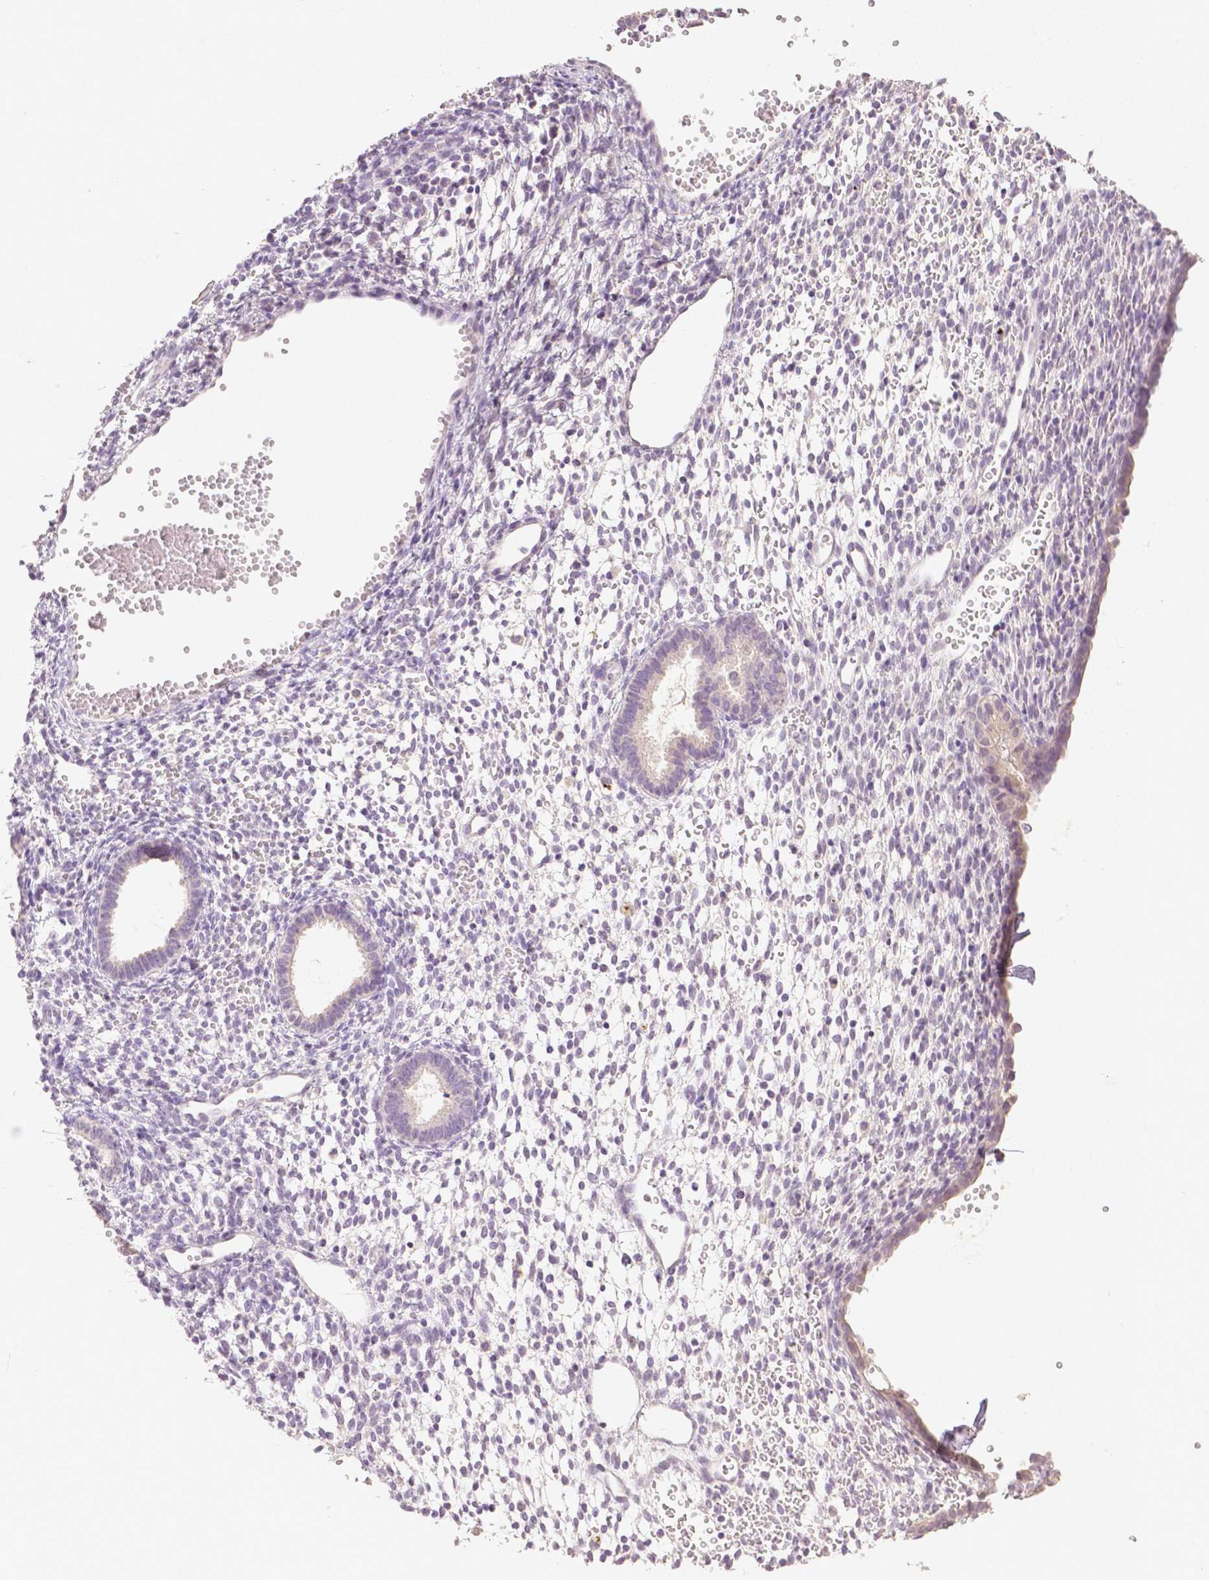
{"staining": {"intensity": "negative", "quantity": "none", "location": "none"}, "tissue": "endometrium", "cell_type": "Cells in endometrial stroma", "image_type": "normal", "snomed": [{"axis": "morphology", "description": "Normal tissue, NOS"}, {"axis": "topography", "description": "Endometrium"}], "caption": "DAB immunohistochemical staining of unremarkable human endometrium displays no significant expression in cells in endometrial stroma. Brightfield microscopy of IHC stained with DAB (3,3'-diaminobenzidine) (brown) and hematoxylin (blue), captured at high magnification.", "gene": "TGM1", "patient": {"sex": "female", "age": 36}}